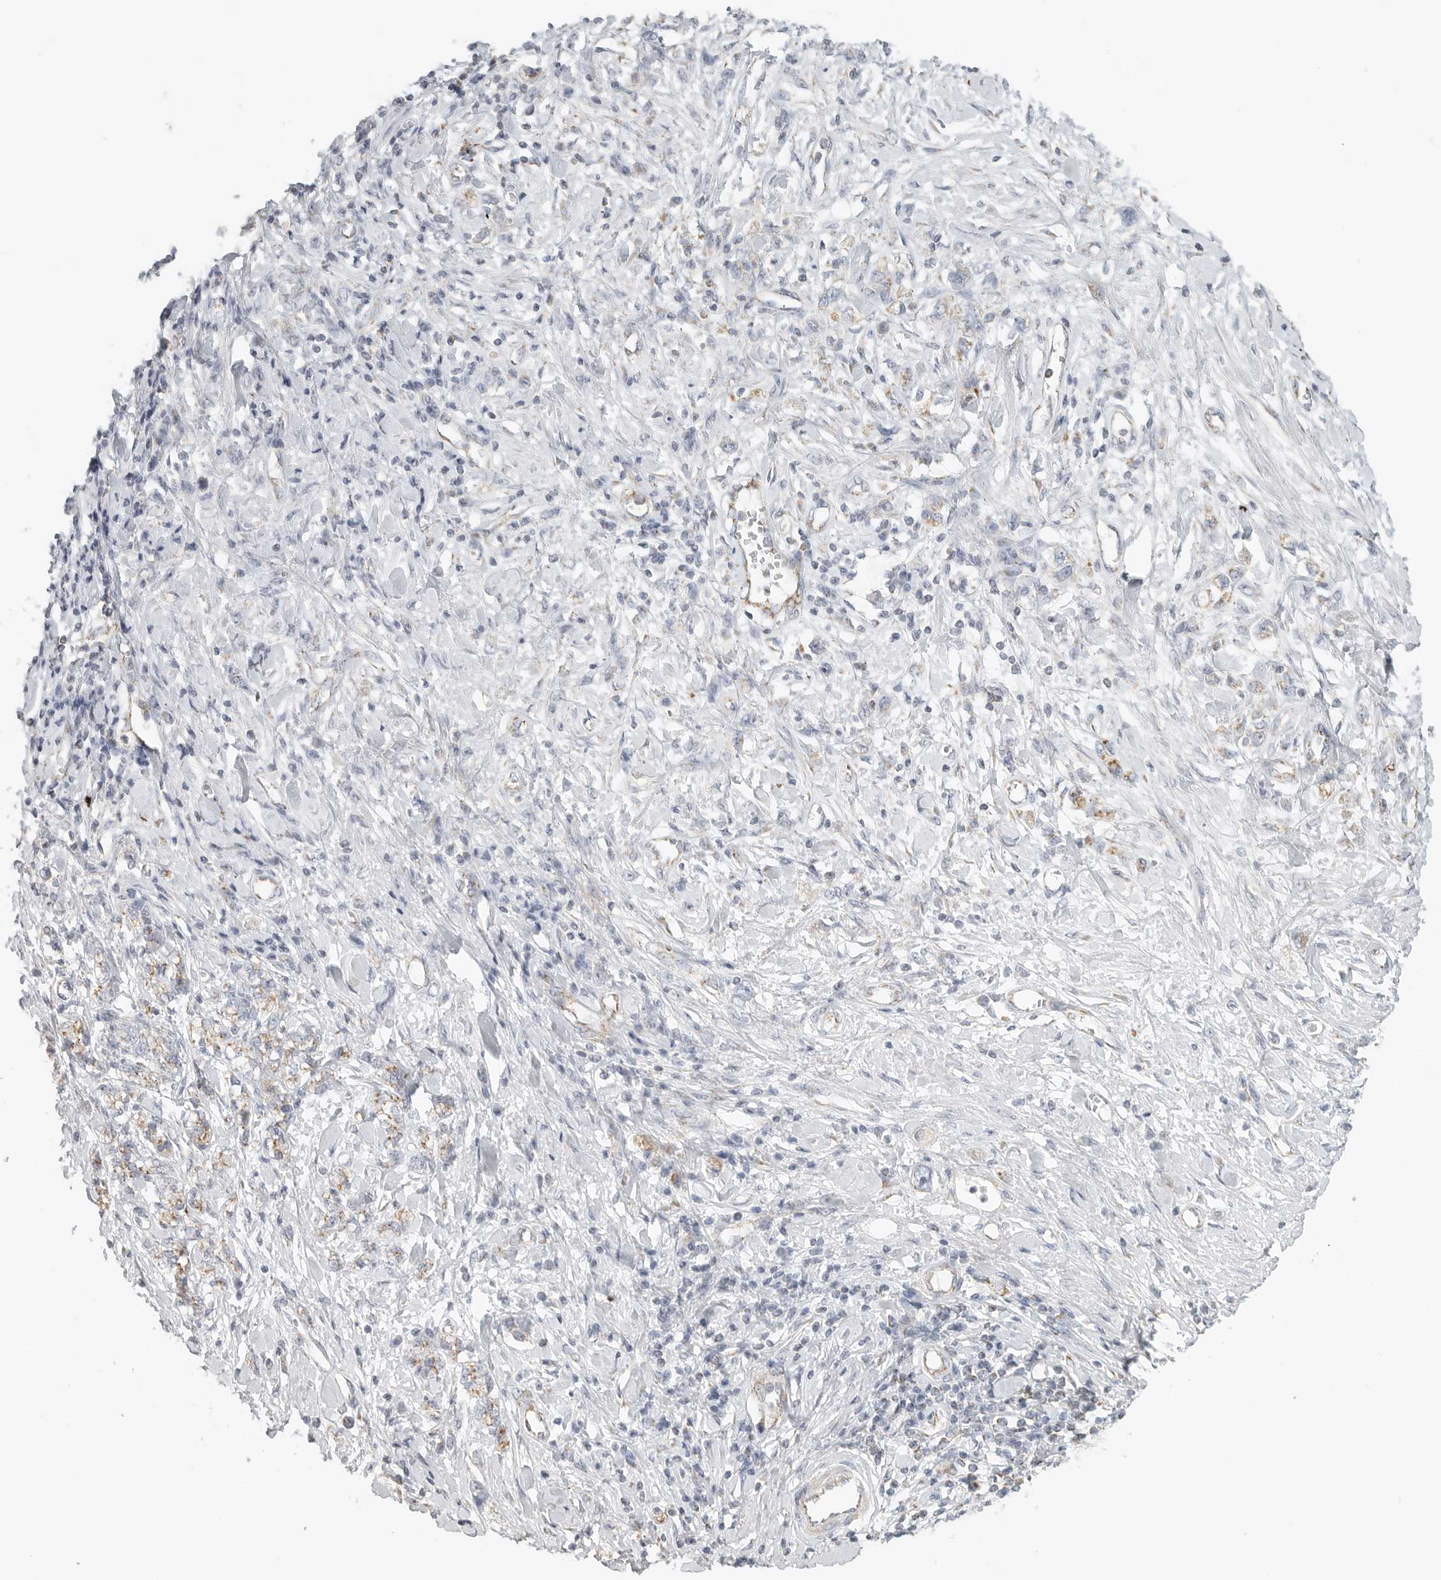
{"staining": {"intensity": "moderate", "quantity": ">75%", "location": "cytoplasmic/membranous"}, "tissue": "stomach cancer", "cell_type": "Tumor cells", "image_type": "cancer", "snomed": [{"axis": "morphology", "description": "Adenocarcinoma, NOS"}, {"axis": "topography", "description": "Stomach"}], "caption": "Immunohistochemistry (IHC) staining of stomach cancer, which demonstrates medium levels of moderate cytoplasmic/membranous positivity in about >75% of tumor cells indicating moderate cytoplasmic/membranous protein expression. The staining was performed using DAB (brown) for protein detection and nuclei were counterstained in hematoxylin (blue).", "gene": "SLC25A26", "patient": {"sex": "female", "age": 76}}